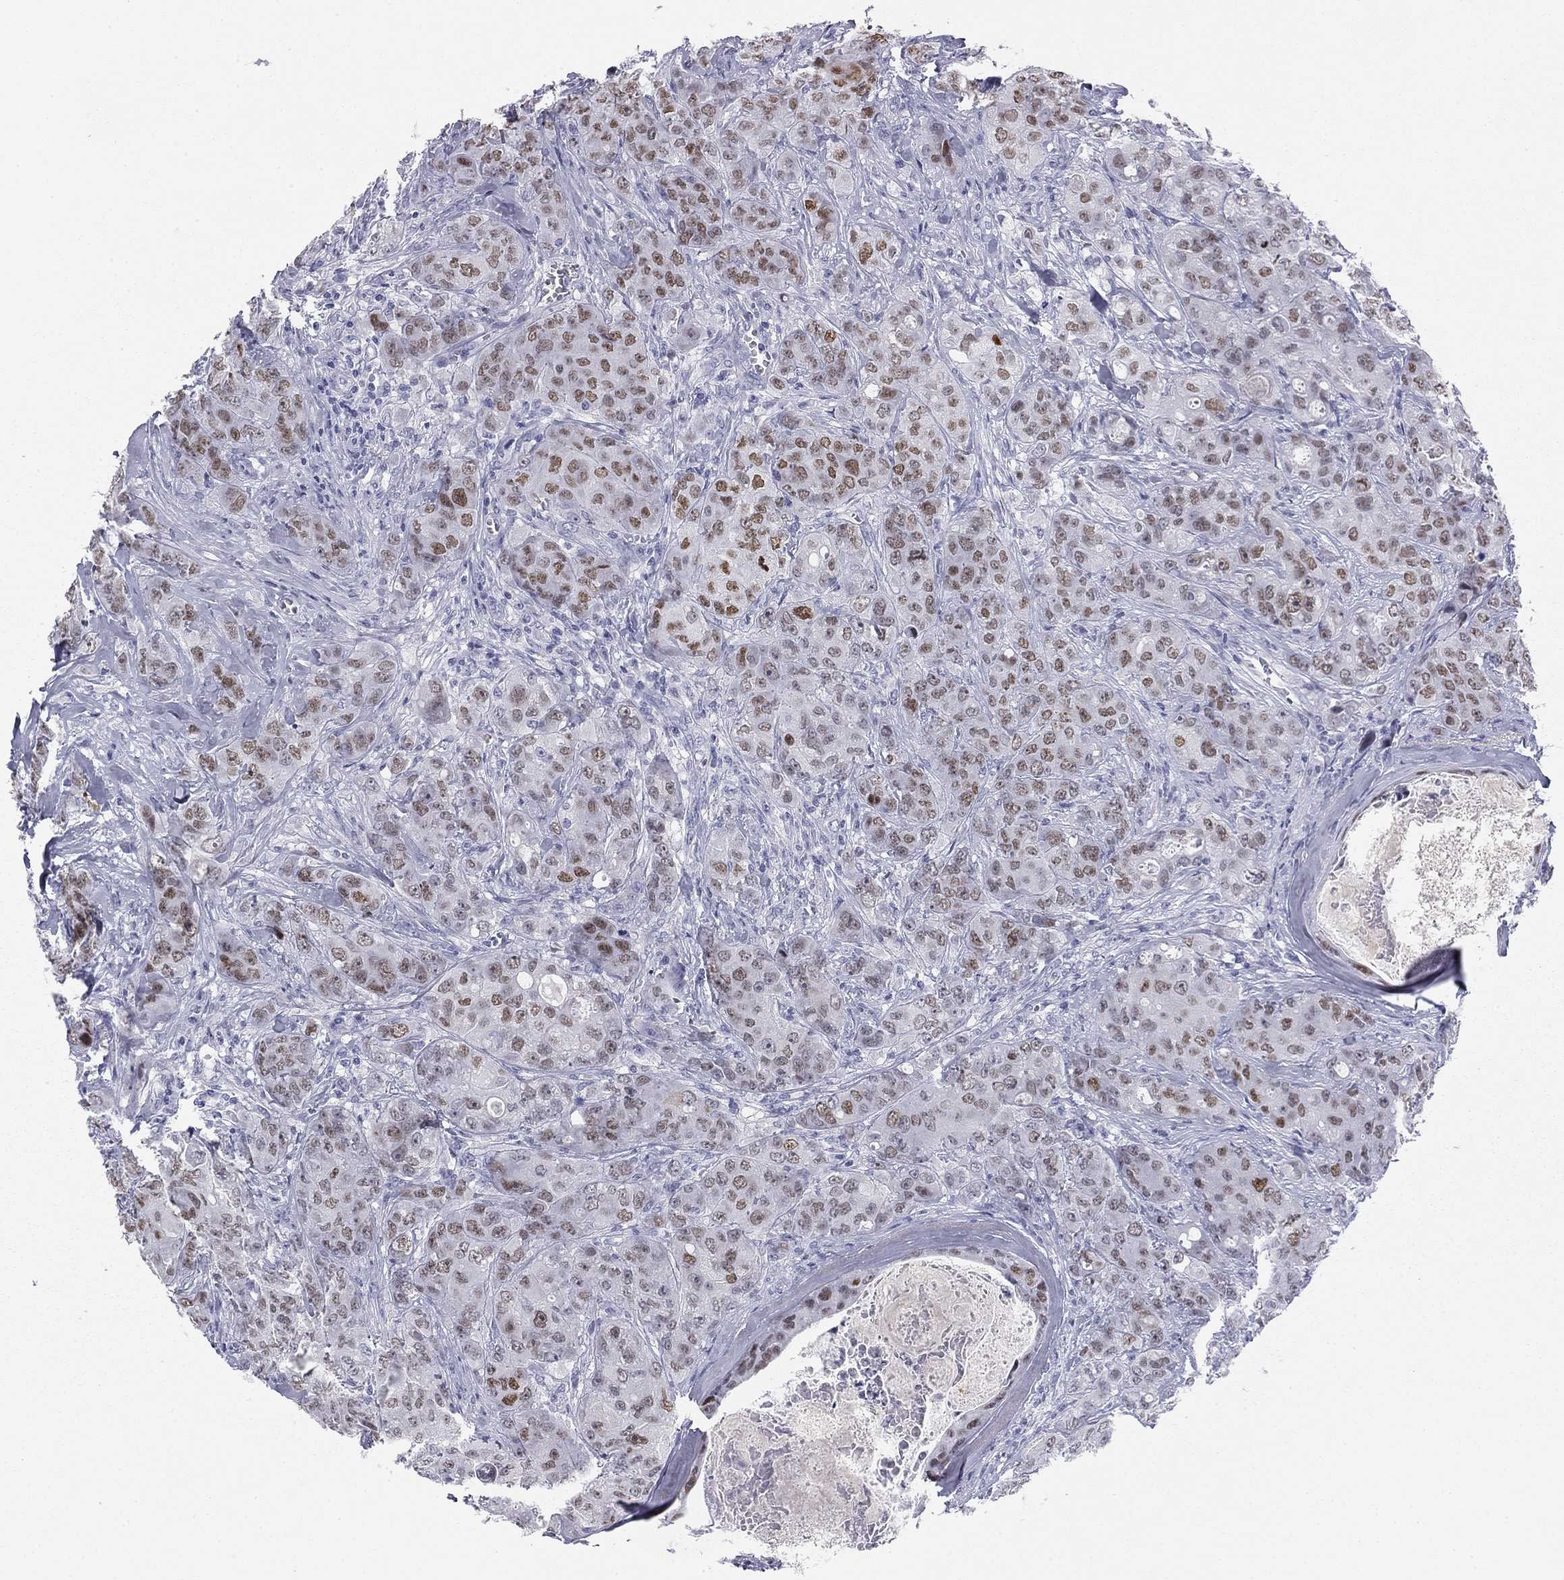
{"staining": {"intensity": "strong", "quantity": "25%-75%", "location": "nuclear"}, "tissue": "breast cancer", "cell_type": "Tumor cells", "image_type": "cancer", "snomed": [{"axis": "morphology", "description": "Duct carcinoma"}, {"axis": "topography", "description": "Breast"}], "caption": "Protein staining of breast infiltrating ductal carcinoma tissue reveals strong nuclear staining in about 25%-75% of tumor cells.", "gene": "TFAP2B", "patient": {"sex": "female", "age": 43}}